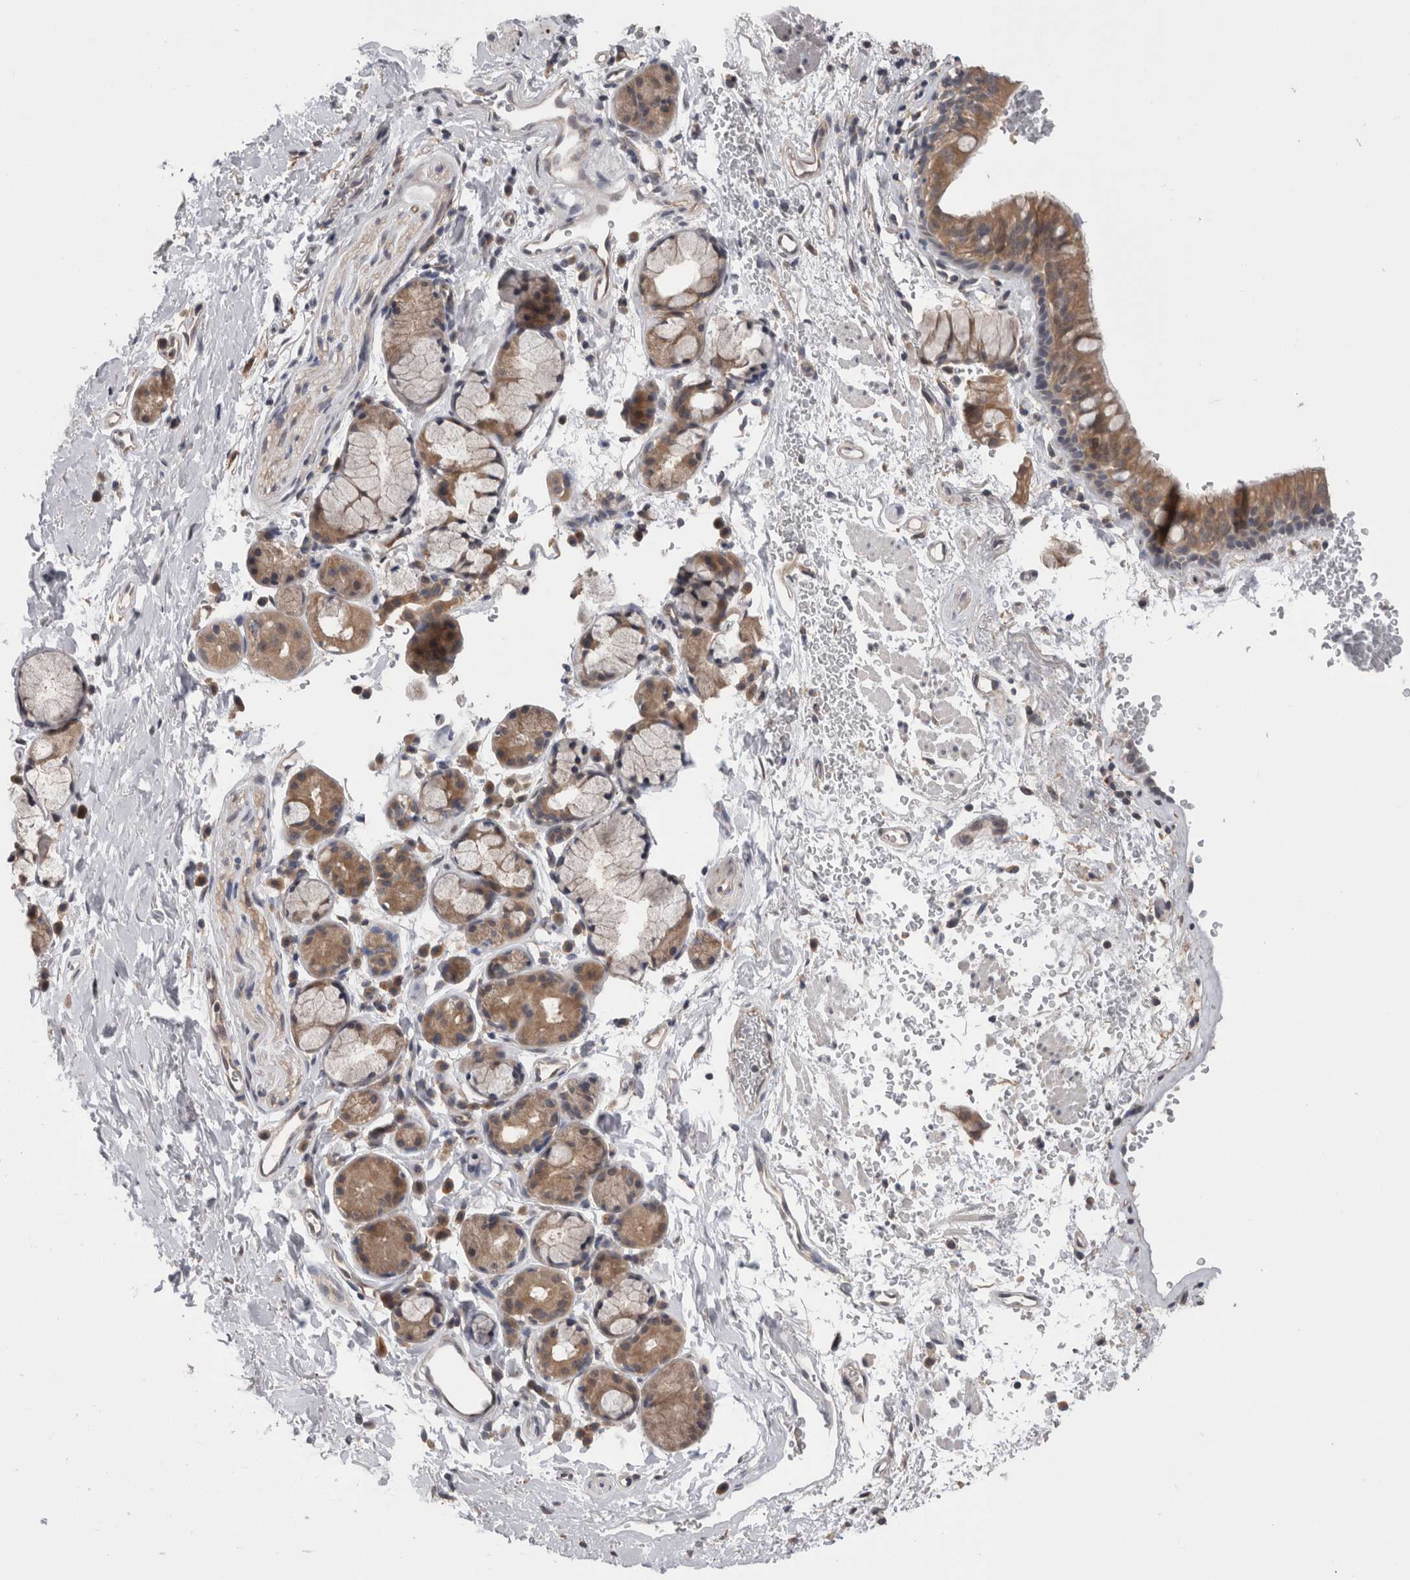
{"staining": {"intensity": "moderate", "quantity": ">75%", "location": "cytoplasmic/membranous"}, "tissue": "bronchus", "cell_type": "Respiratory epithelial cells", "image_type": "normal", "snomed": [{"axis": "morphology", "description": "Normal tissue, NOS"}, {"axis": "topography", "description": "Cartilage tissue"}, {"axis": "topography", "description": "Bronchus"}], "caption": "Unremarkable bronchus reveals moderate cytoplasmic/membranous positivity in about >75% of respiratory epithelial cells, visualized by immunohistochemistry. (DAB IHC with brightfield microscopy, high magnification).", "gene": "DCTN6", "patient": {"sex": "female", "age": 53}}